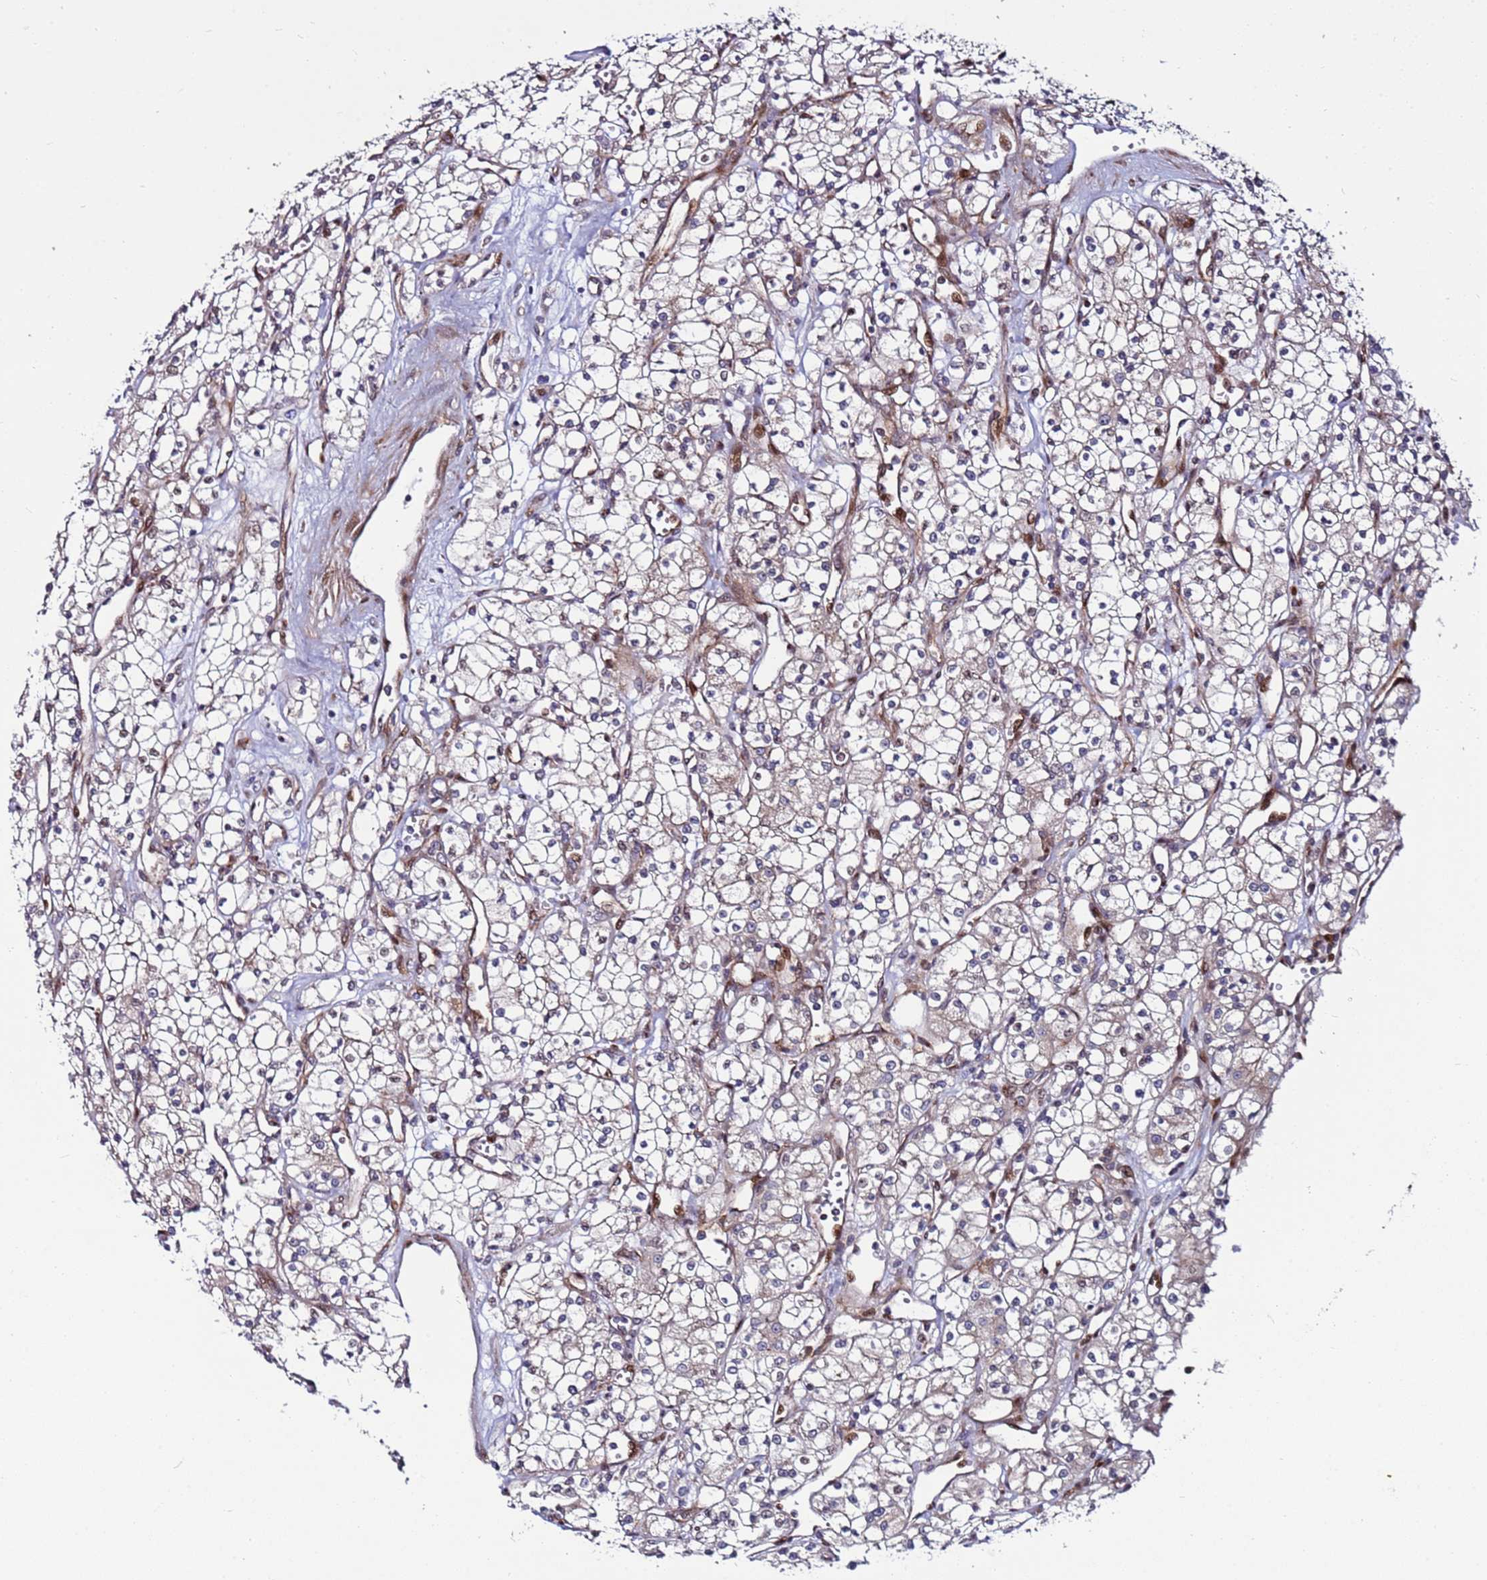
{"staining": {"intensity": "negative", "quantity": "none", "location": "none"}, "tissue": "renal cancer", "cell_type": "Tumor cells", "image_type": "cancer", "snomed": [{"axis": "morphology", "description": "Adenocarcinoma, NOS"}, {"axis": "topography", "description": "Kidney"}], "caption": "A micrograph of renal cancer stained for a protein reveals no brown staining in tumor cells.", "gene": "WBP11", "patient": {"sex": "male", "age": 59}}